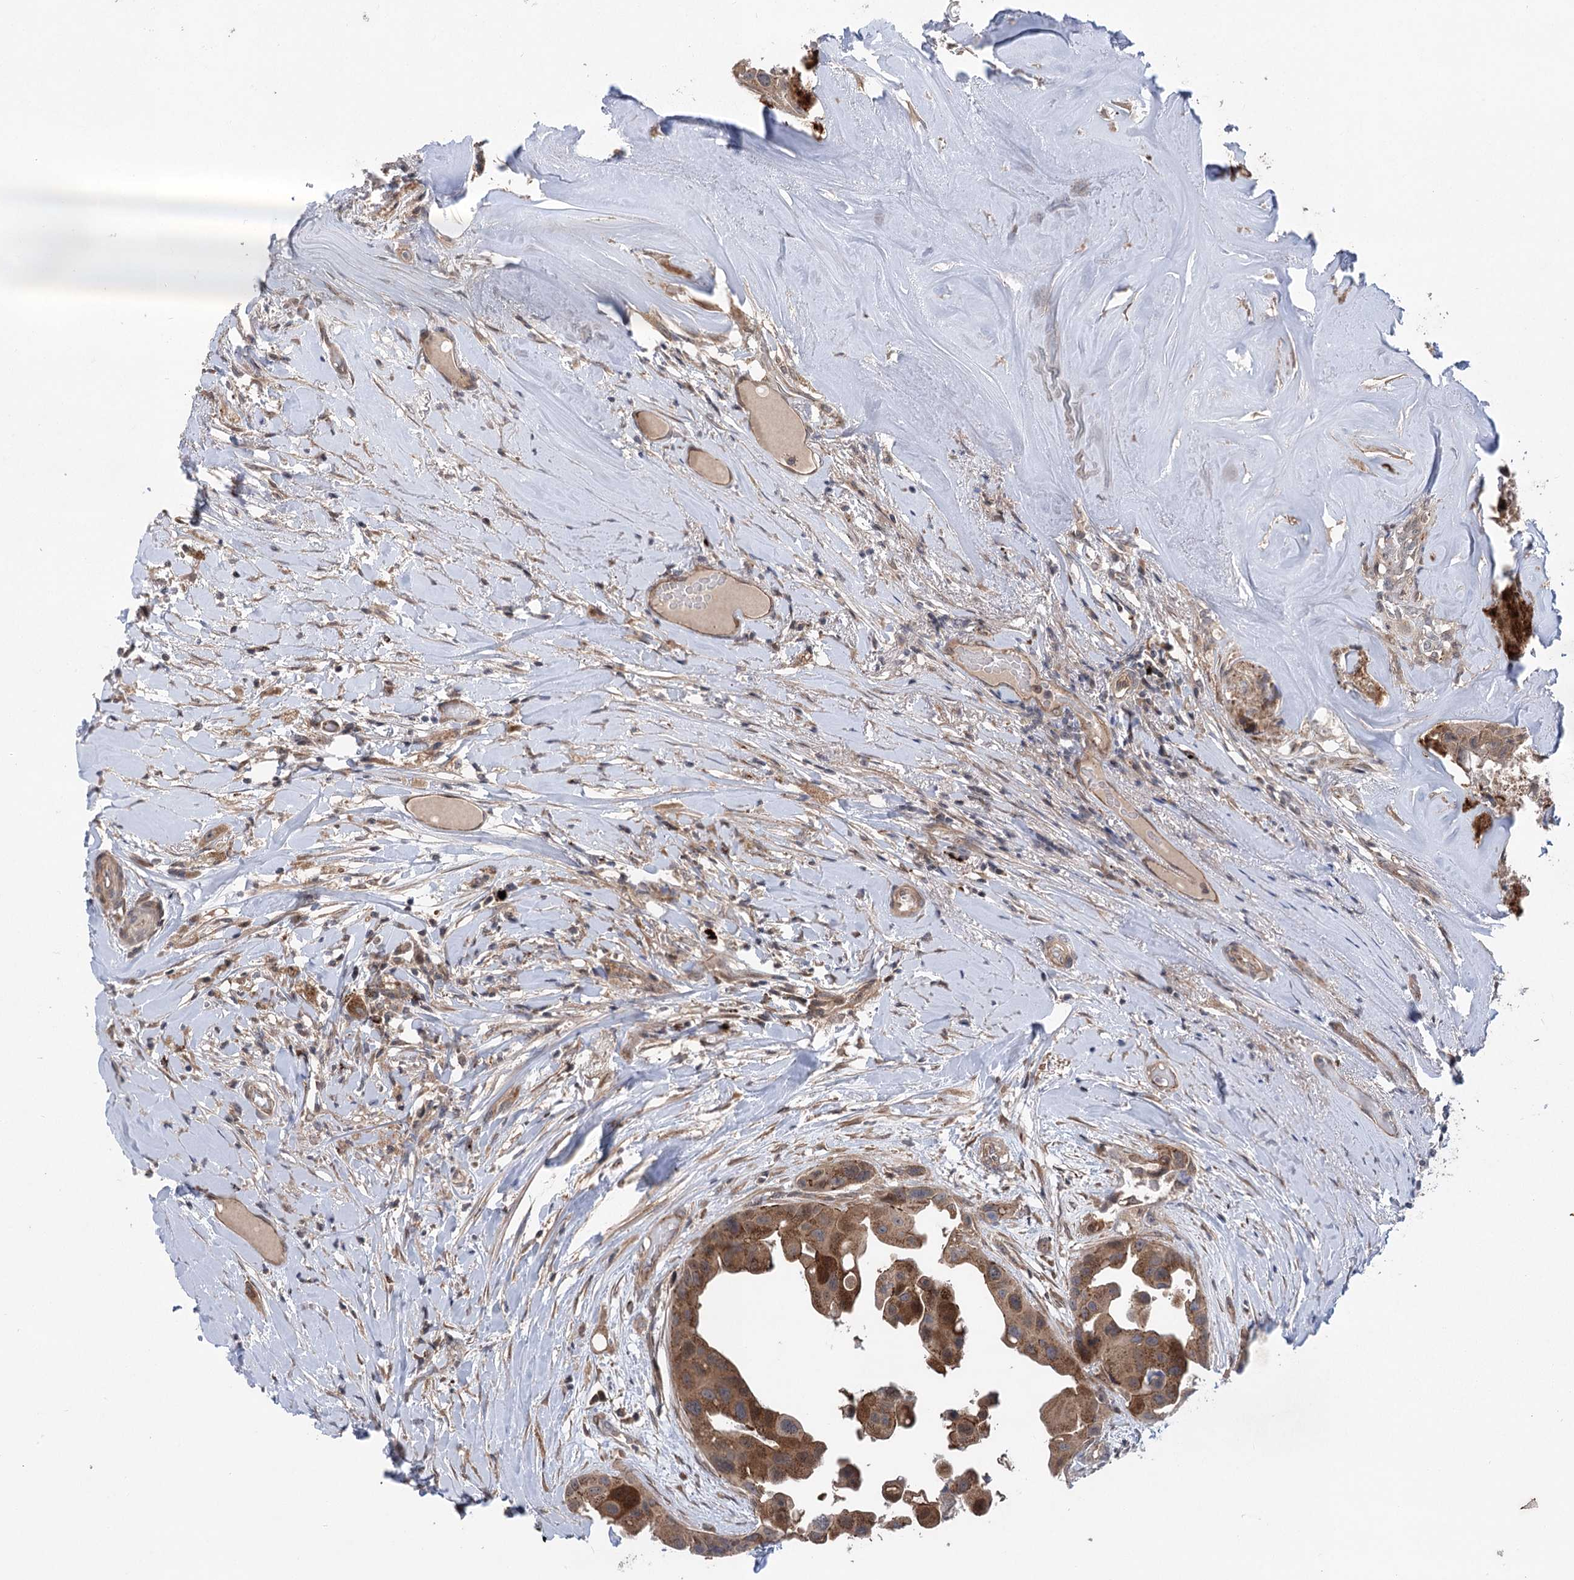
{"staining": {"intensity": "moderate", "quantity": ">75%", "location": "cytoplasmic/membranous,nuclear"}, "tissue": "head and neck cancer", "cell_type": "Tumor cells", "image_type": "cancer", "snomed": [{"axis": "morphology", "description": "Adenocarcinoma, NOS"}, {"axis": "morphology", "description": "Adenocarcinoma, metastatic, NOS"}, {"axis": "topography", "description": "Head-Neck"}], "caption": "An immunohistochemistry (IHC) micrograph of tumor tissue is shown. Protein staining in brown highlights moderate cytoplasmic/membranous and nuclear positivity in head and neck cancer within tumor cells. The protein is stained brown, and the nuclei are stained in blue (DAB IHC with brightfield microscopy, high magnification).", "gene": "METTL24", "patient": {"sex": "male", "age": 75}}